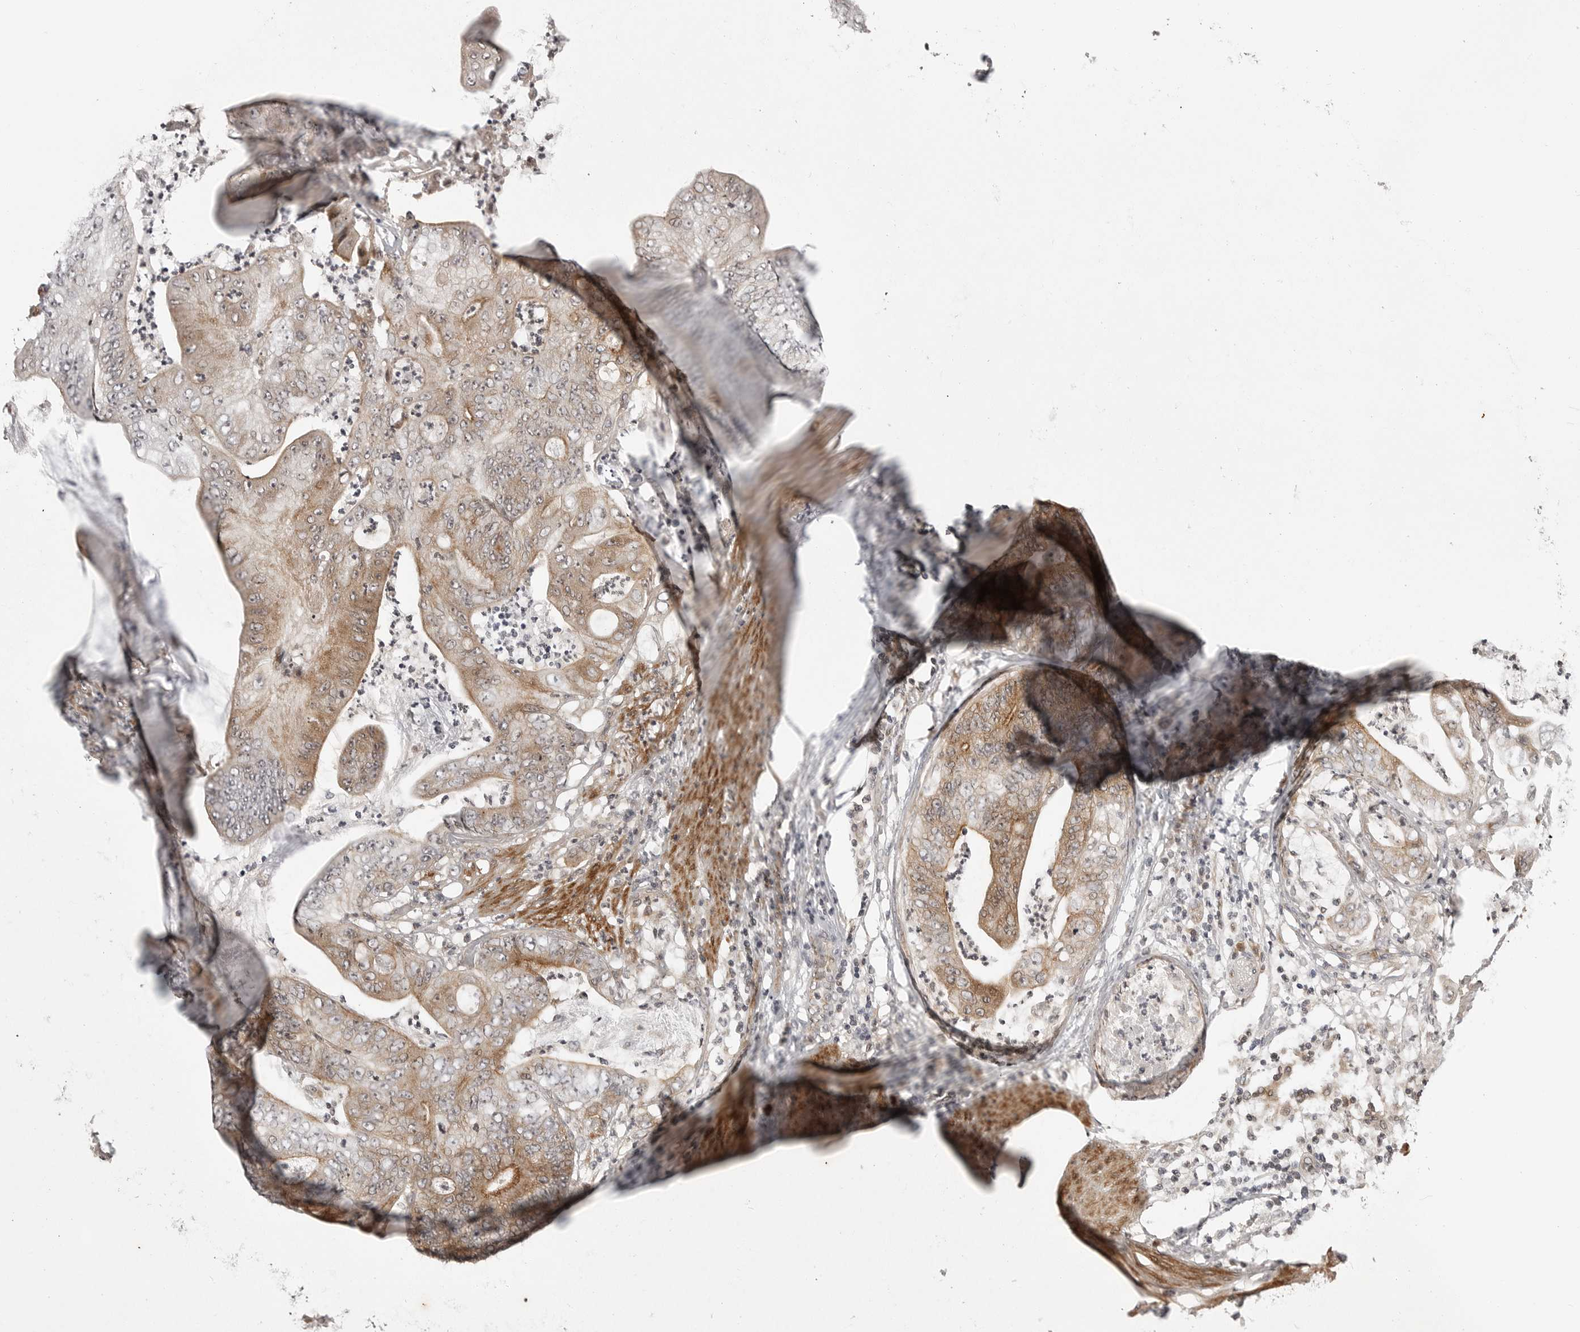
{"staining": {"intensity": "moderate", "quantity": "25%-75%", "location": "cytoplasmic/membranous"}, "tissue": "stomach cancer", "cell_type": "Tumor cells", "image_type": "cancer", "snomed": [{"axis": "morphology", "description": "Adenocarcinoma, NOS"}, {"axis": "topography", "description": "Stomach"}], "caption": "This photomicrograph reveals immunohistochemistry (IHC) staining of stomach adenocarcinoma, with medium moderate cytoplasmic/membranous staining in about 25%-75% of tumor cells.", "gene": "ADAMTS5", "patient": {"sex": "female", "age": 73}}